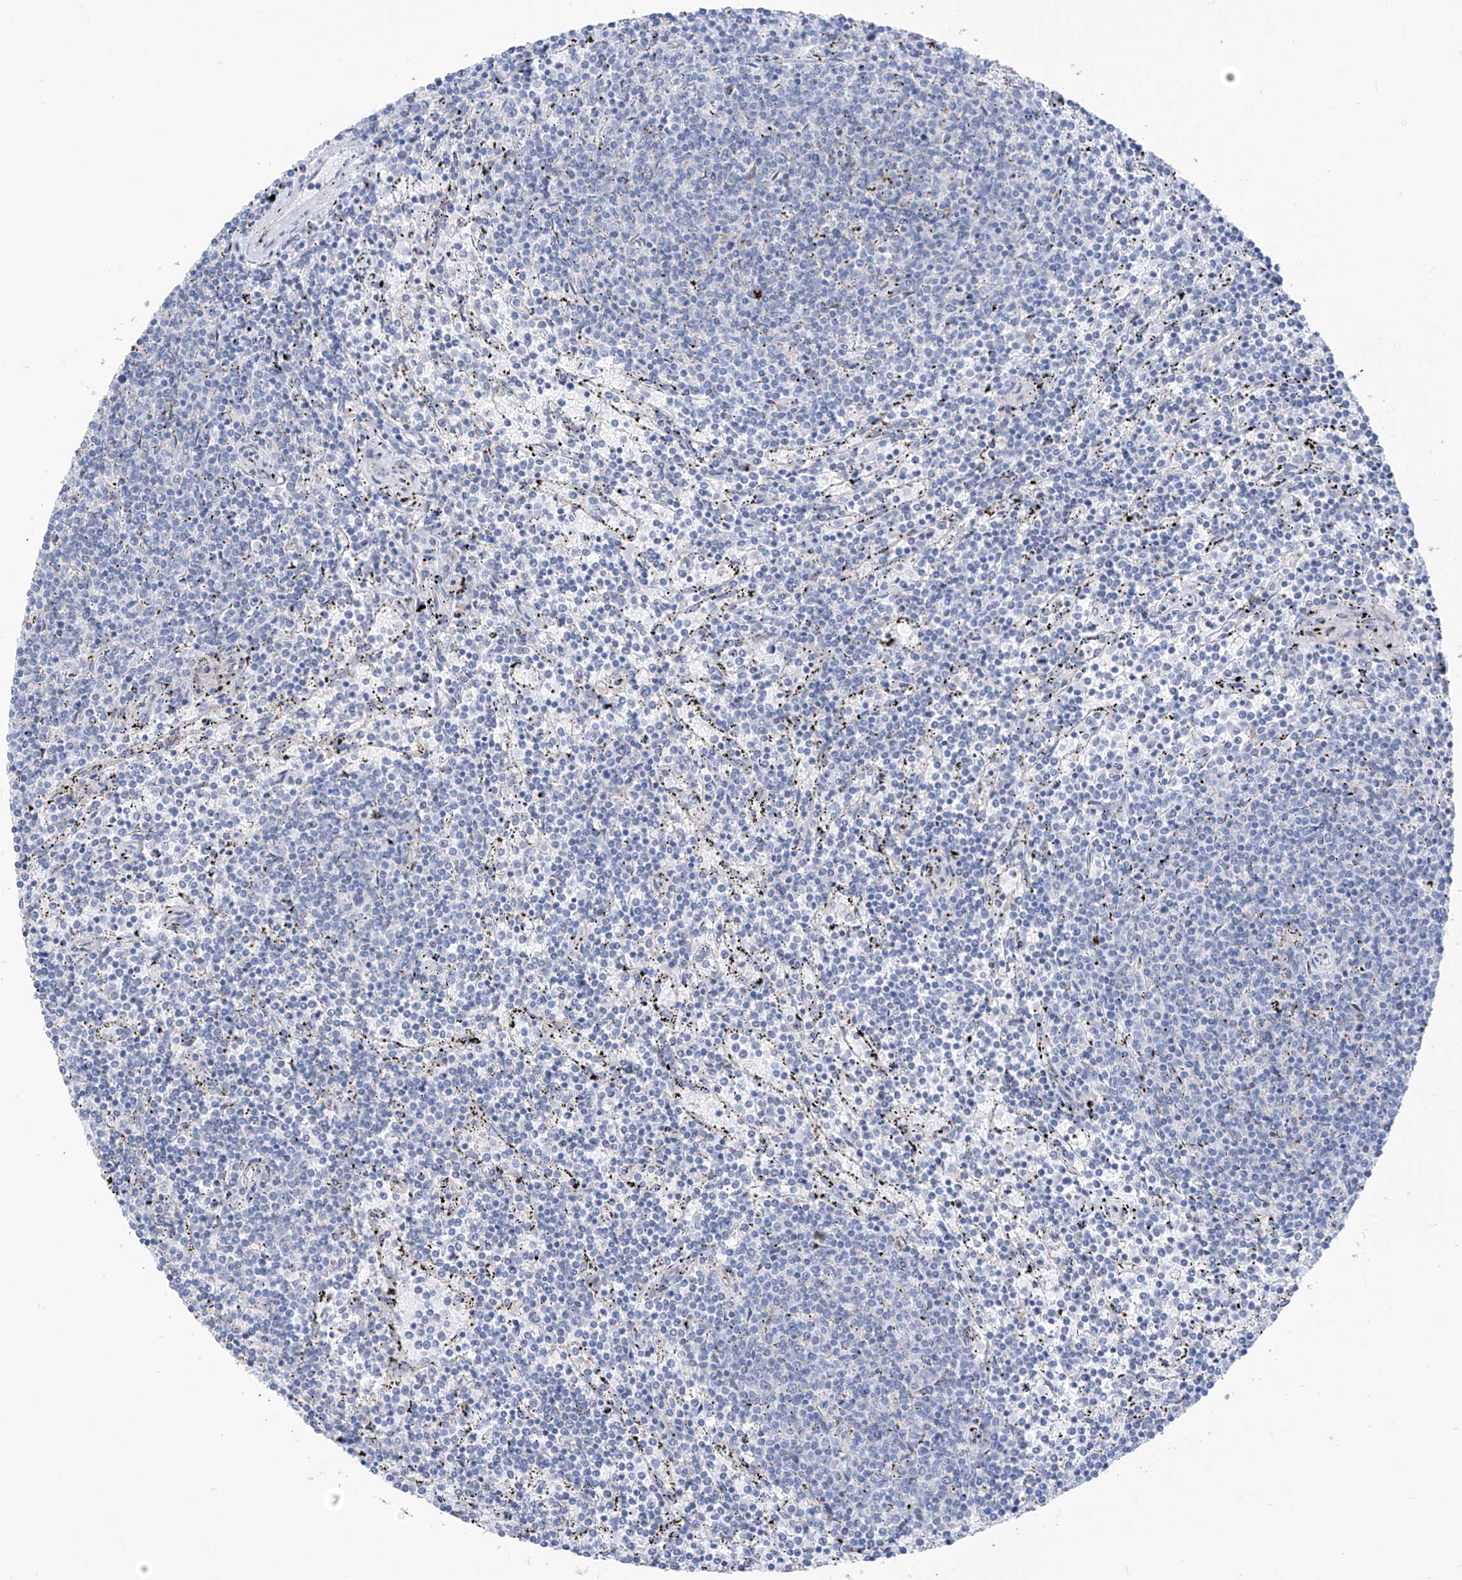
{"staining": {"intensity": "negative", "quantity": "none", "location": "none"}, "tissue": "lymphoma", "cell_type": "Tumor cells", "image_type": "cancer", "snomed": [{"axis": "morphology", "description": "Malignant lymphoma, non-Hodgkin's type, Low grade"}, {"axis": "topography", "description": "Spleen"}], "caption": "A high-resolution micrograph shows immunohistochemistry staining of lymphoma, which shows no significant positivity in tumor cells.", "gene": "RCN2", "patient": {"sex": "female", "age": 50}}